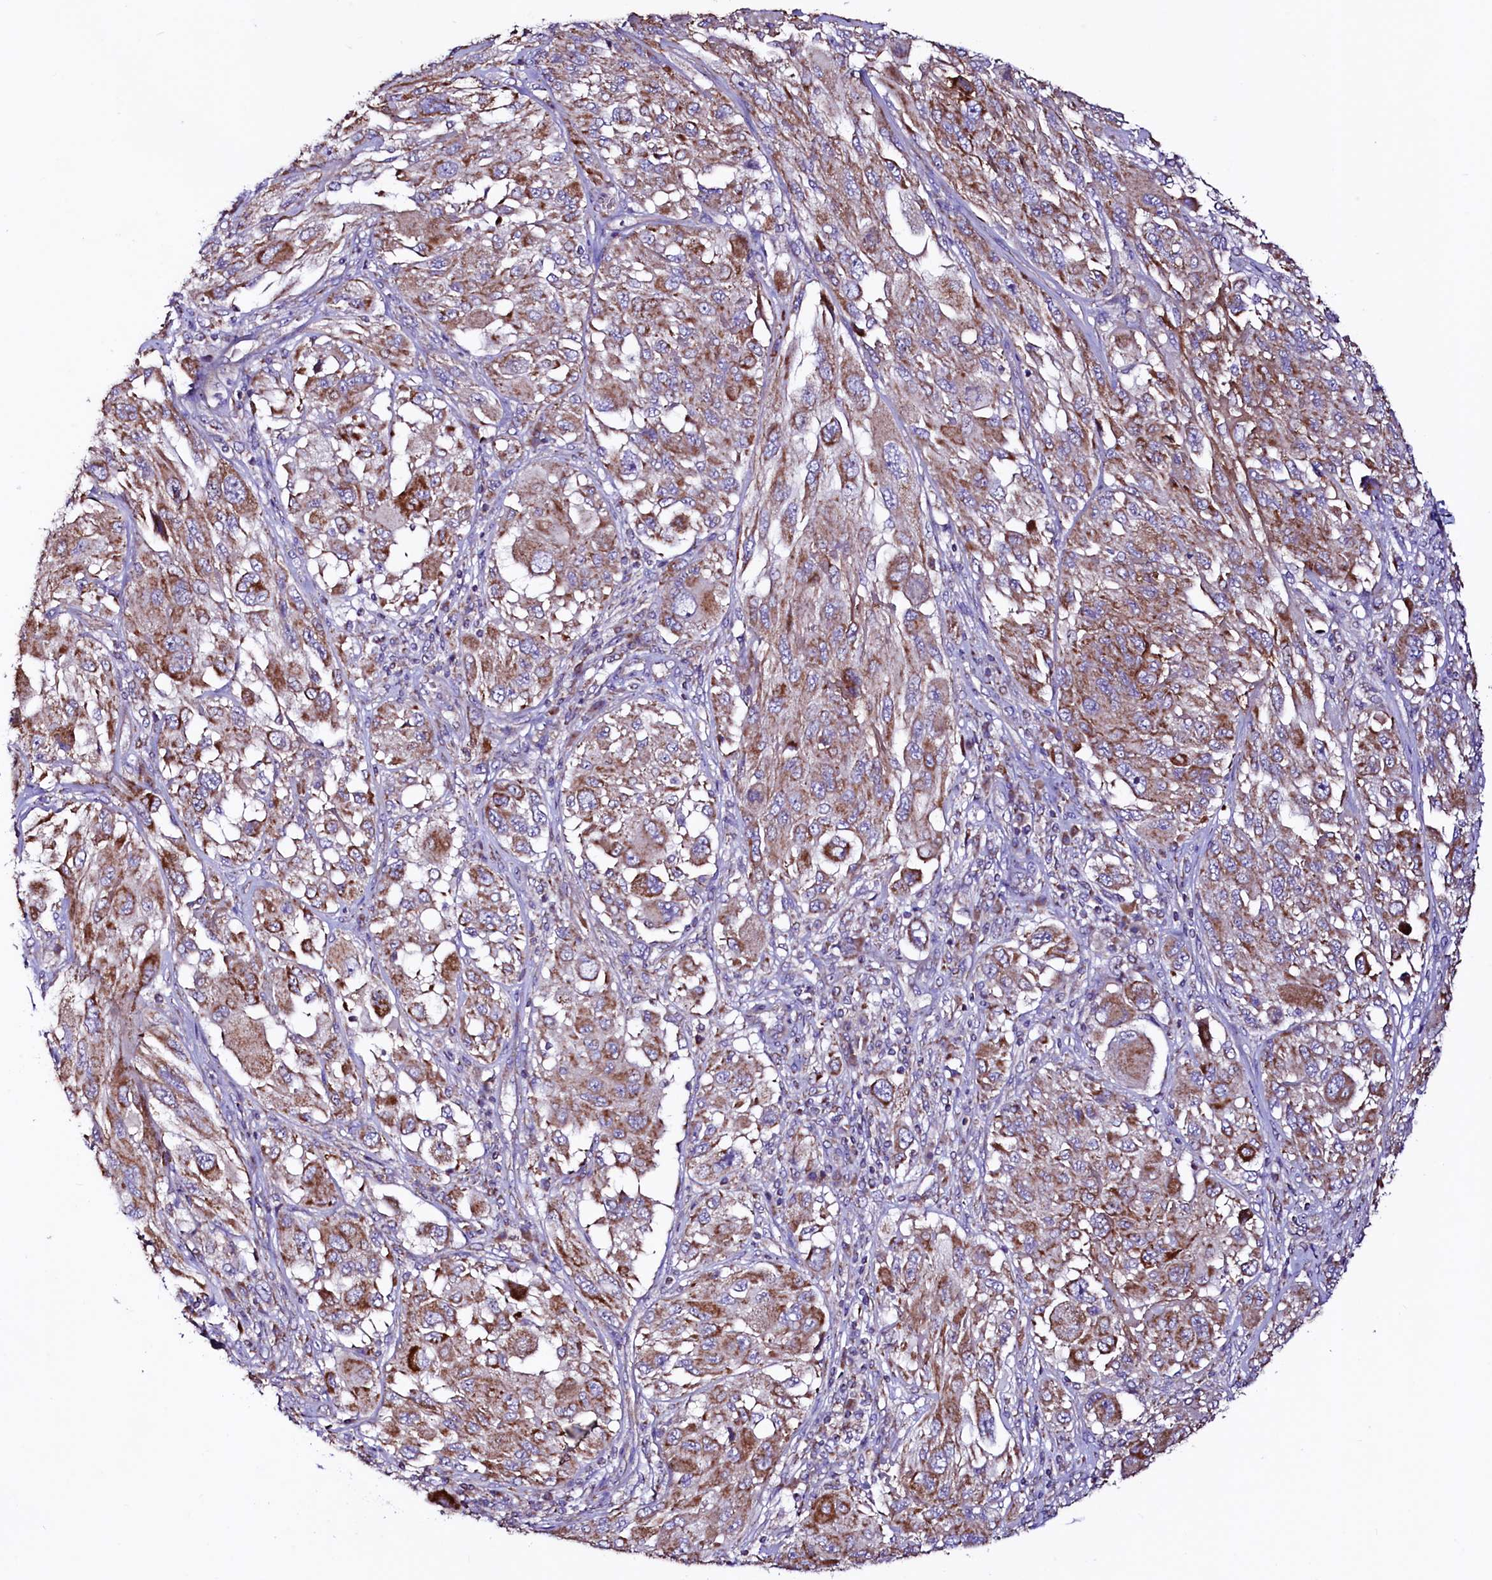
{"staining": {"intensity": "moderate", "quantity": ">75%", "location": "cytoplasmic/membranous"}, "tissue": "melanoma", "cell_type": "Tumor cells", "image_type": "cancer", "snomed": [{"axis": "morphology", "description": "Malignant melanoma, NOS"}, {"axis": "topography", "description": "Skin"}], "caption": "Immunohistochemical staining of human malignant melanoma reveals medium levels of moderate cytoplasmic/membranous positivity in approximately >75% of tumor cells.", "gene": "STARD5", "patient": {"sex": "female", "age": 91}}